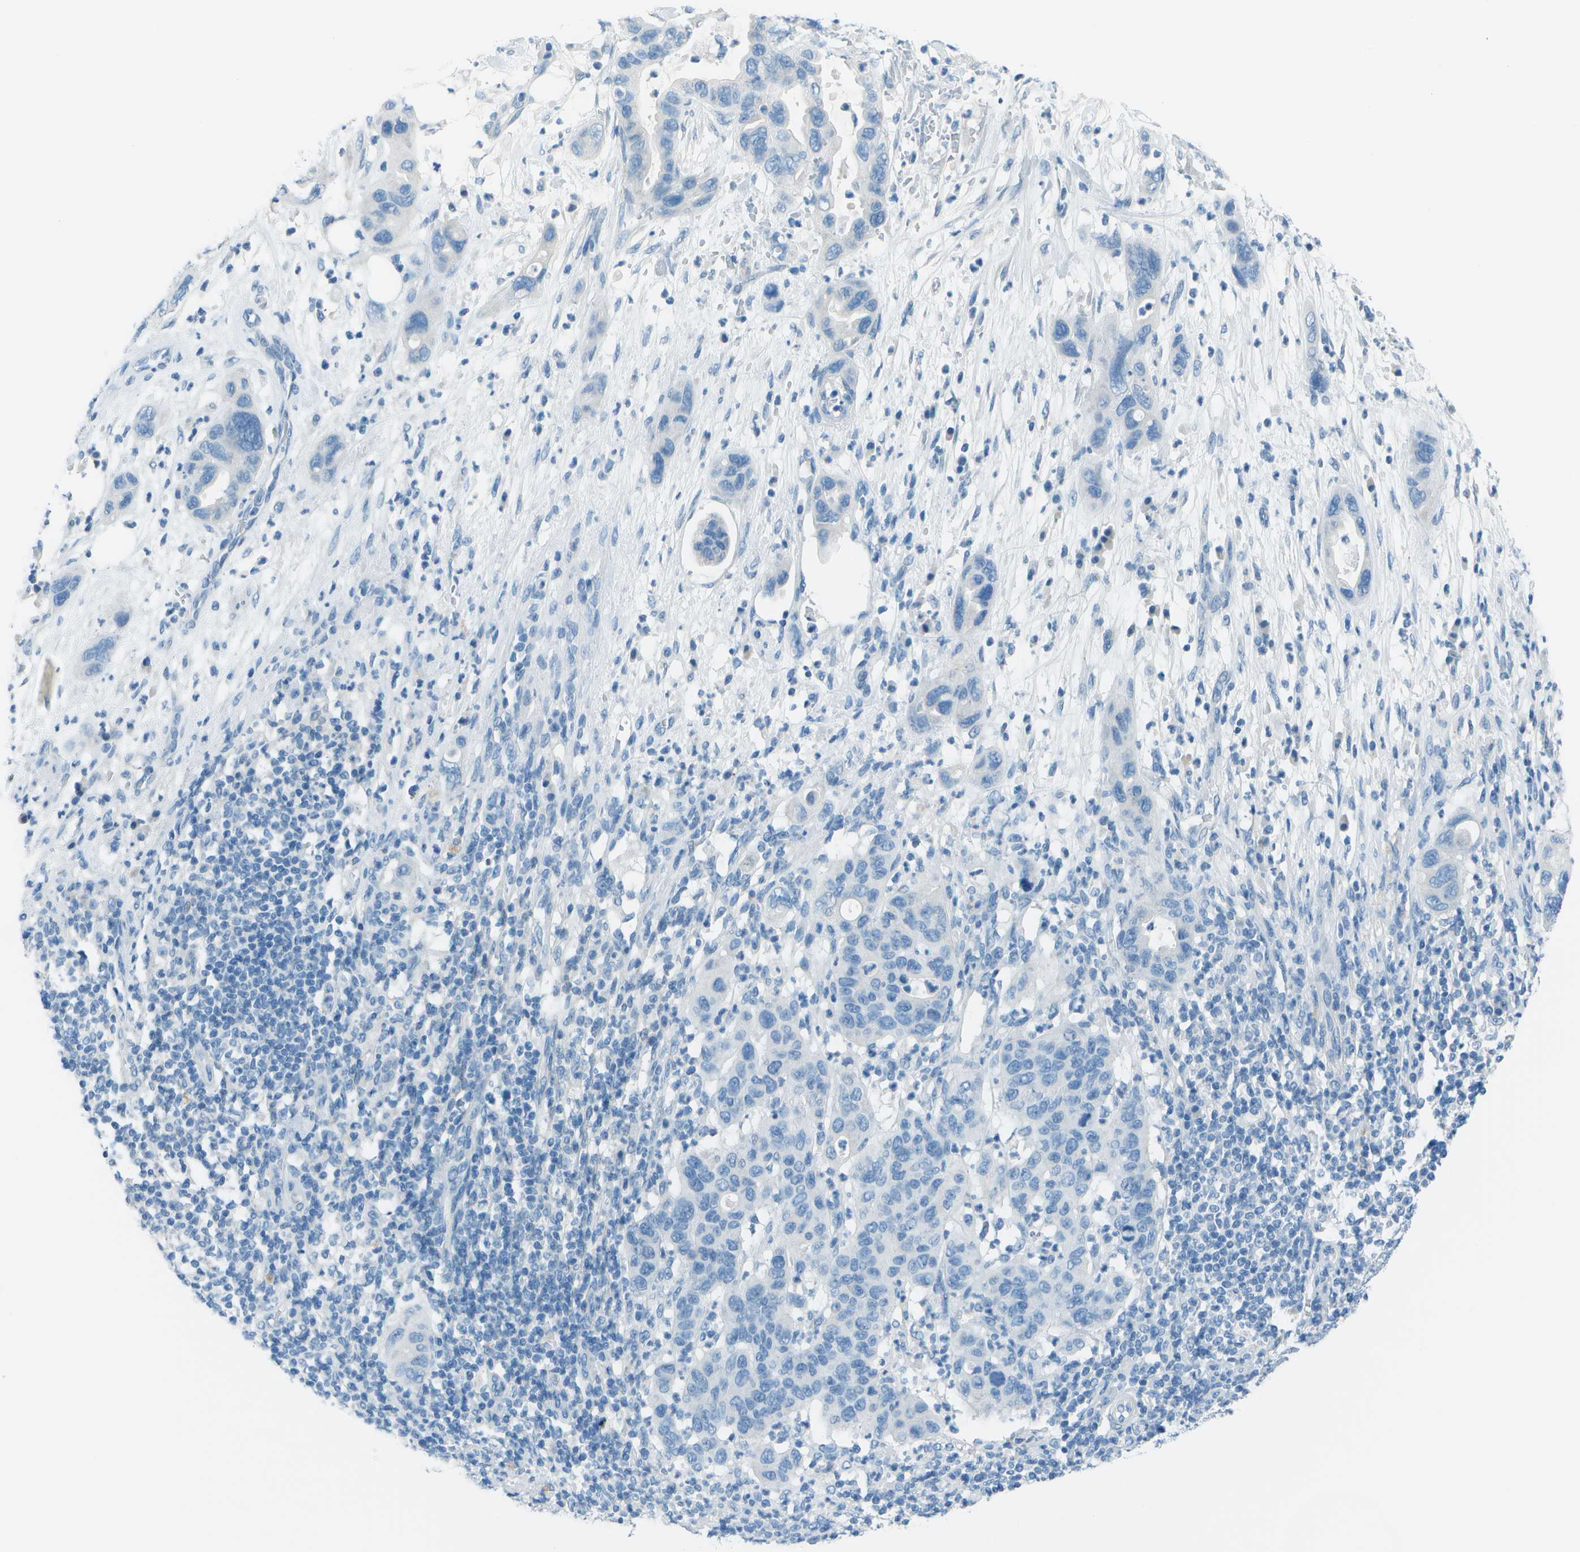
{"staining": {"intensity": "negative", "quantity": "none", "location": "none"}, "tissue": "pancreatic cancer", "cell_type": "Tumor cells", "image_type": "cancer", "snomed": [{"axis": "morphology", "description": "Adenocarcinoma, NOS"}, {"axis": "topography", "description": "Pancreas"}], "caption": "Histopathology image shows no significant protein expression in tumor cells of pancreatic cancer (adenocarcinoma).", "gene": "FGF1", "patient": {"sex": "female", "age": 71}}